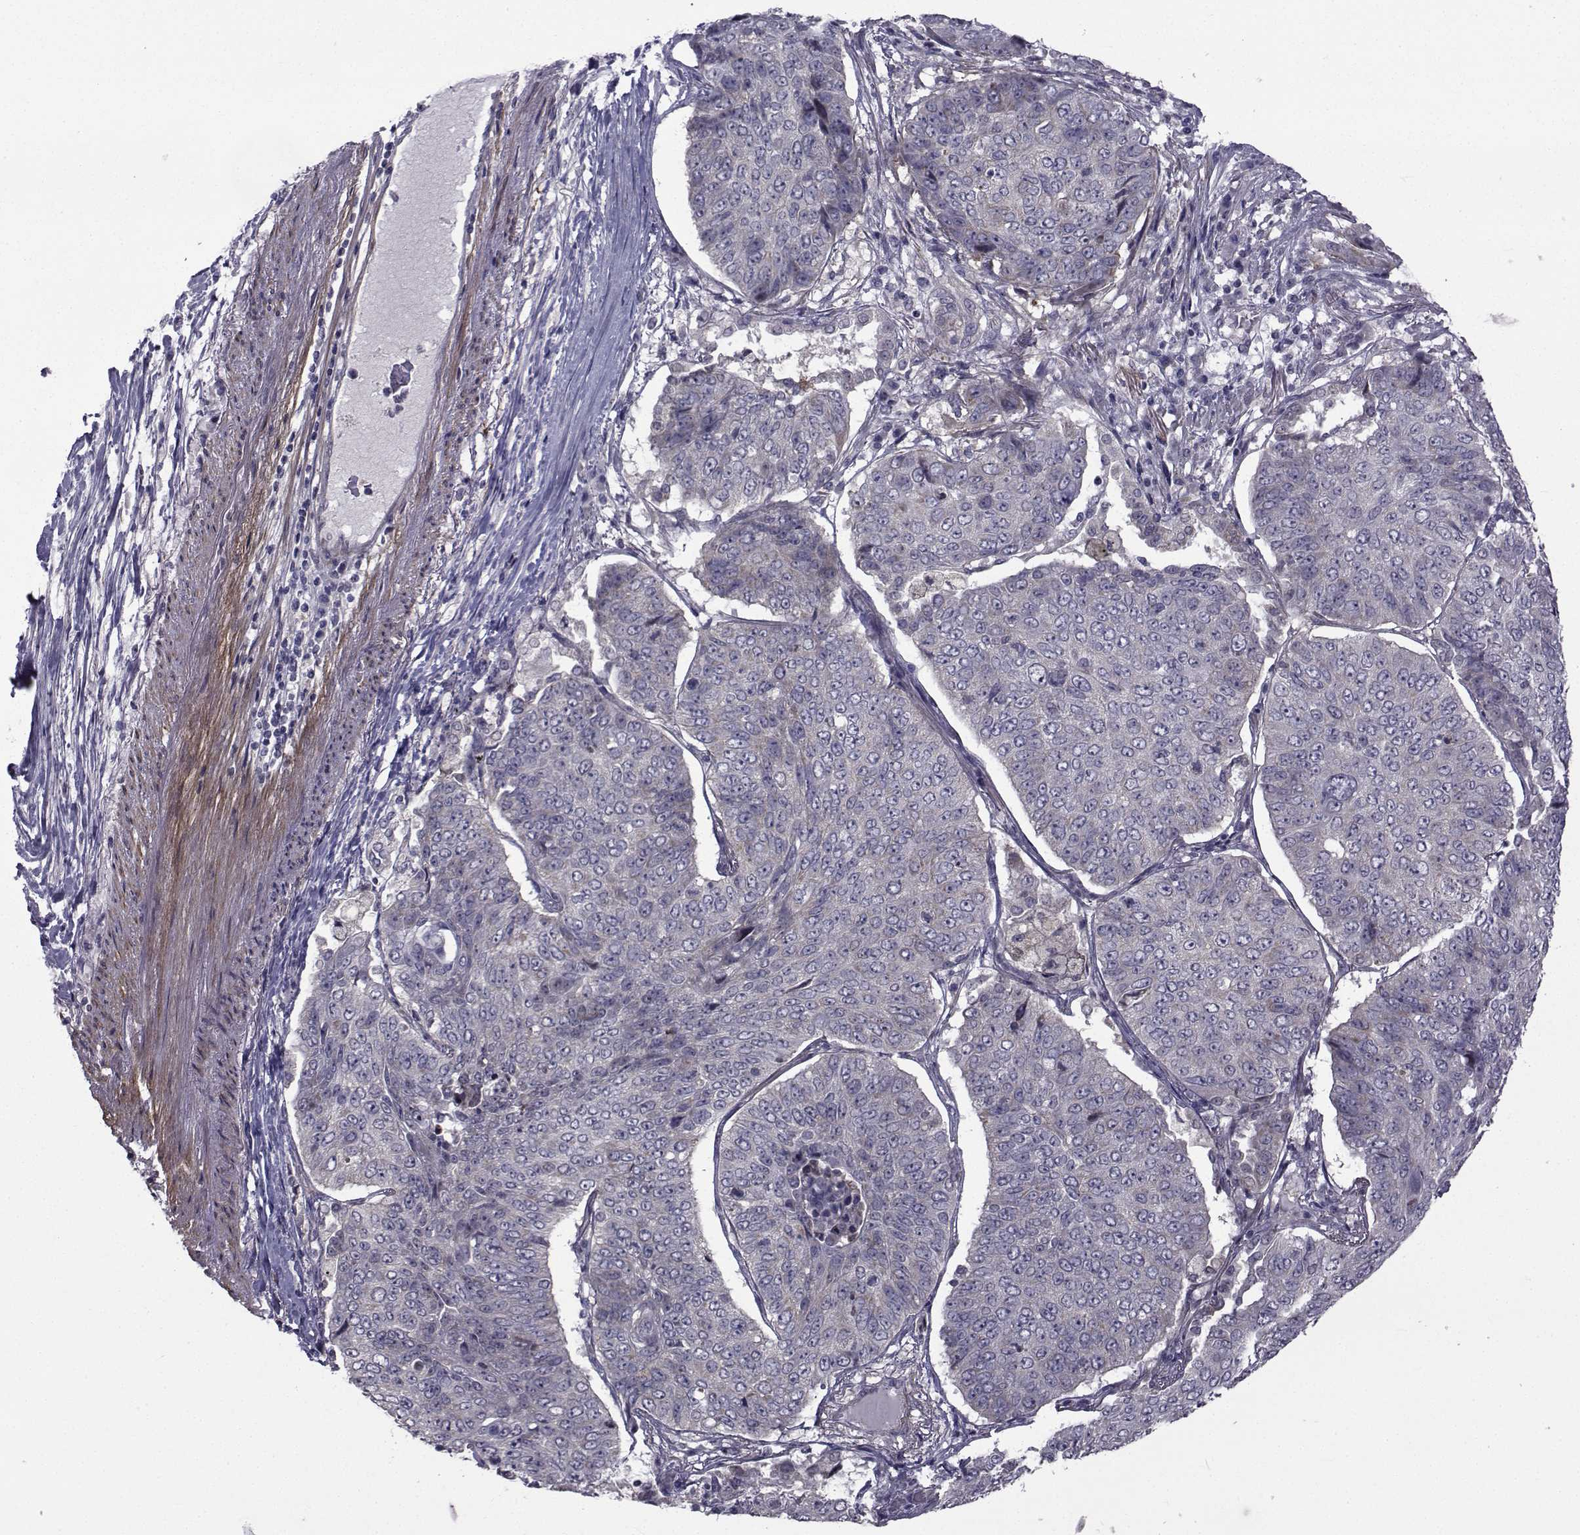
{"staining": {"intensity": "negative", "quantity": "none", "location": "none"}, "tissue": "lung cancer", "cell_type": "Tumor cells", "image_type": "cancer", "snomed": [{"axis": "morphology", "description": "Normal tissue, NOS"}, {"axis": "morphology", "description": "Squamous cell carcinoma, NOS"}, {"axis": "topography", "description": "Bronchus"}, {"axis": "topography", "description": "Lung"}], "caption": "A histopathology image of squamous cell carcinoma (lung) stained for a protein exhibits no brown staining in tumor cells.", "gene": "CFAP74", "patient": {"sex": "male", "age": 64}}